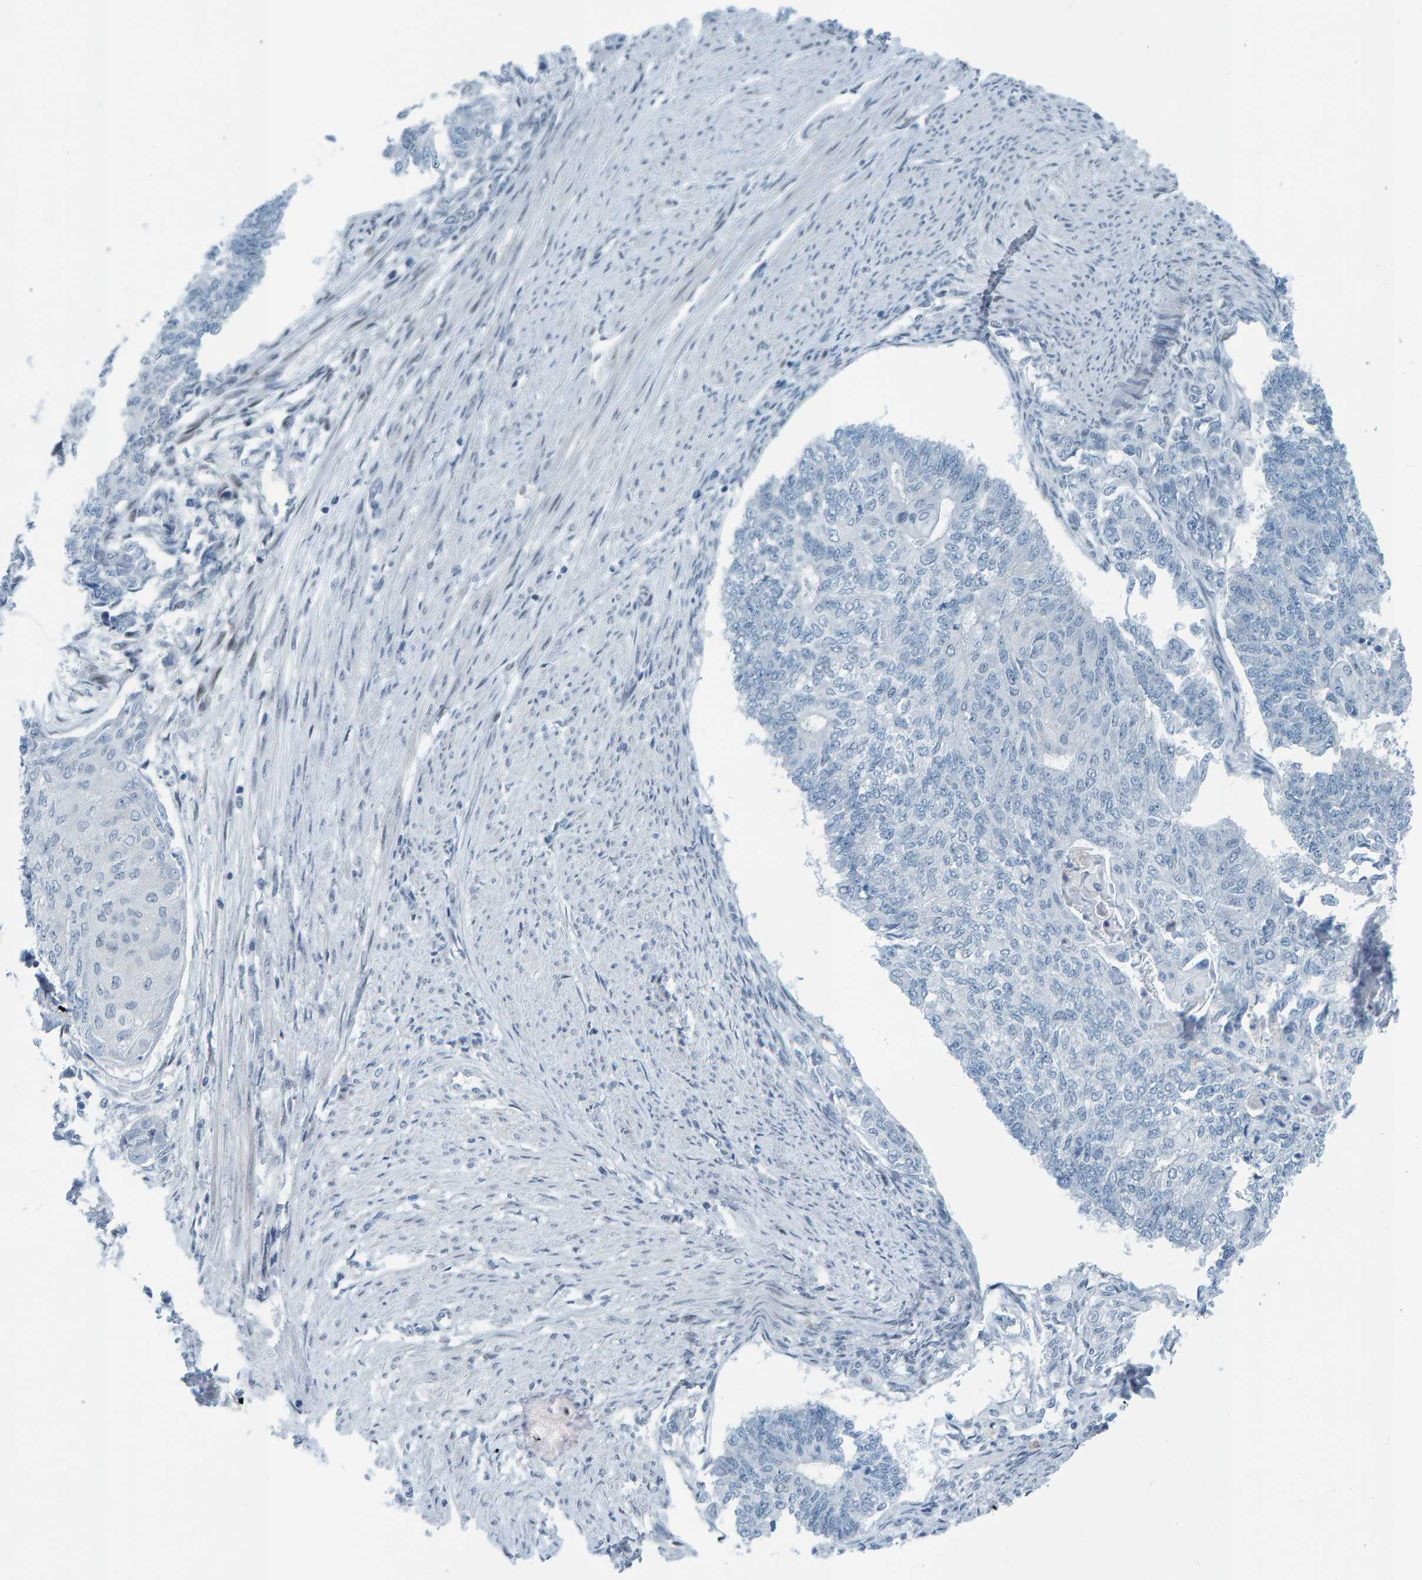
{"staining": {"intensity": "negative", "quantity": "none", "location": "none"}, "tissue": "endometrial cancer", "cell_type": "Tumor cells", "image_type": "cancer", "snomed": [{"axis": "morphology", "description": "Adenocarcinoma, NOS"}, {"axis": "topography", "description": "Endometrium"}], "caption": "The histopathology image exhibits no staining of tumor cells in endometrial cancer (adenocarcinoma). (Brightfield microscopy of DAB (3,3'-diaminobenzidine) IHC at high magnification).", "gene": "CNP", "patient": {"sex": "female", "age": 32}}